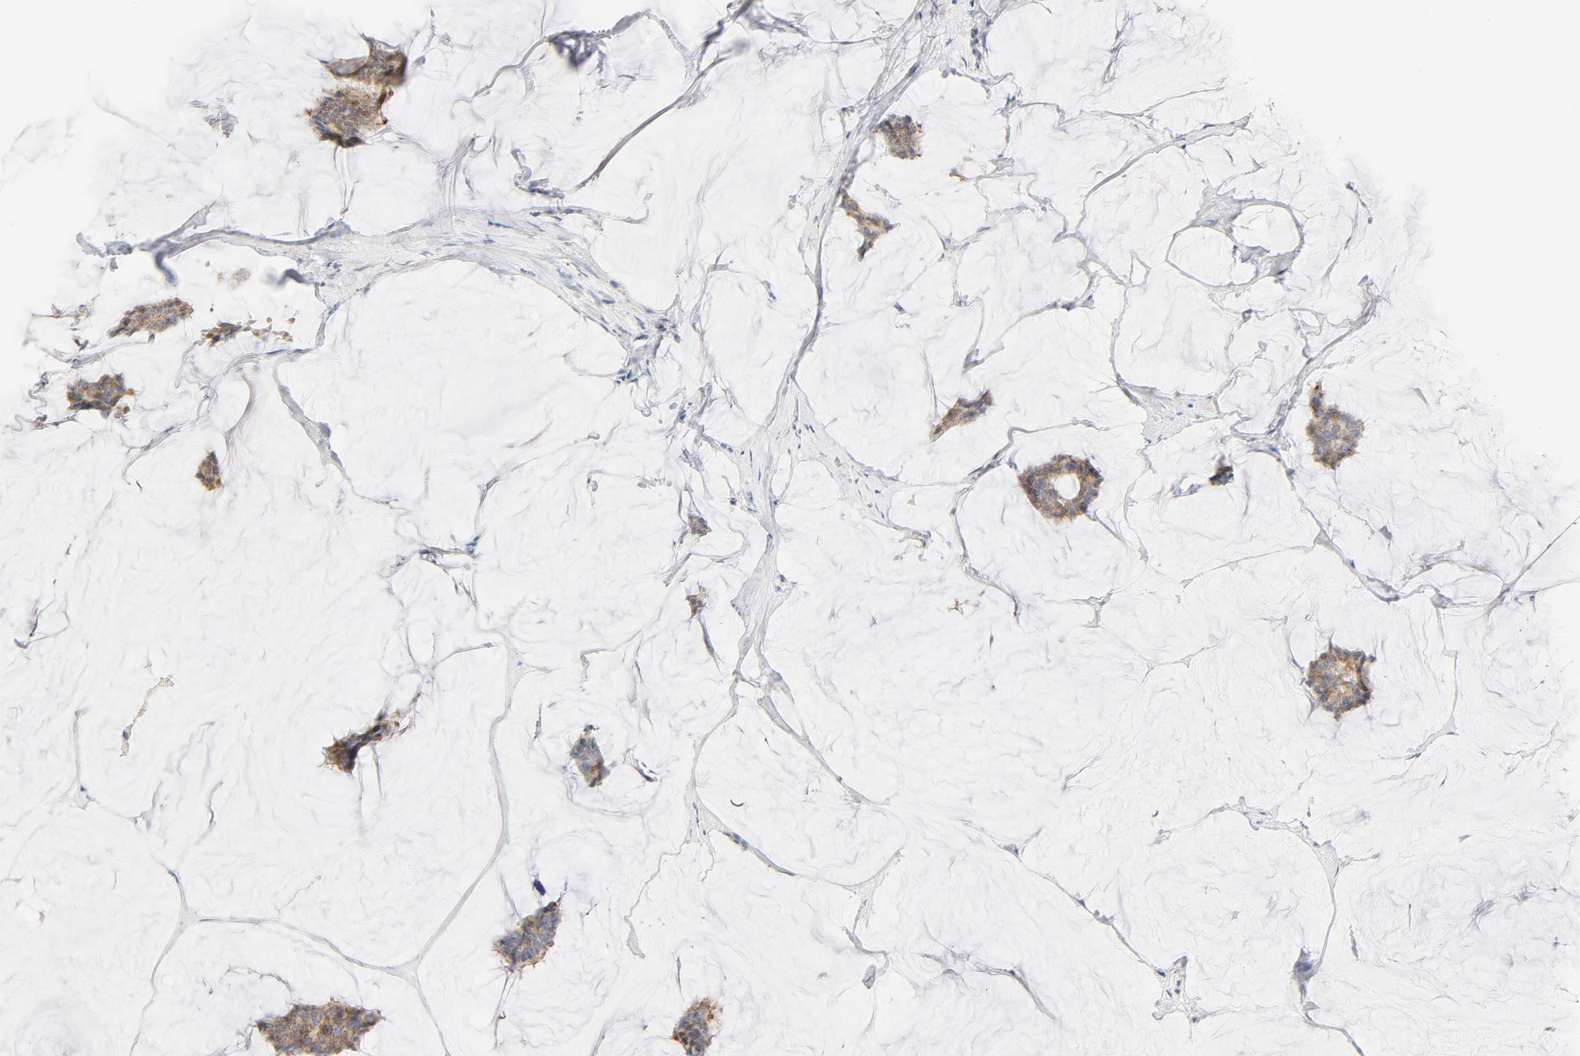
{"staining": {"intensity": "moderate", "quantity": "25%-75%", "location": "cytoplasmic/membranous"}, "tissue": "breast cancer", "cell_type": "Tumor cells", "image_type": "cancer", "snomed": [{"axis": "morphology", "description": "Duct carcinoma"}, {"axis": "topography", "description": "Breast"}], "caption": "Approximately 25%-75% of tumor cells in infiltrating ductal carcinoma (breast) show moderate cytoplasmic/membranous protein expression as visualized by brown immunohistochemical staining.", "gene": "LRP6", "patient": {"sex": "female", "age": 93}}